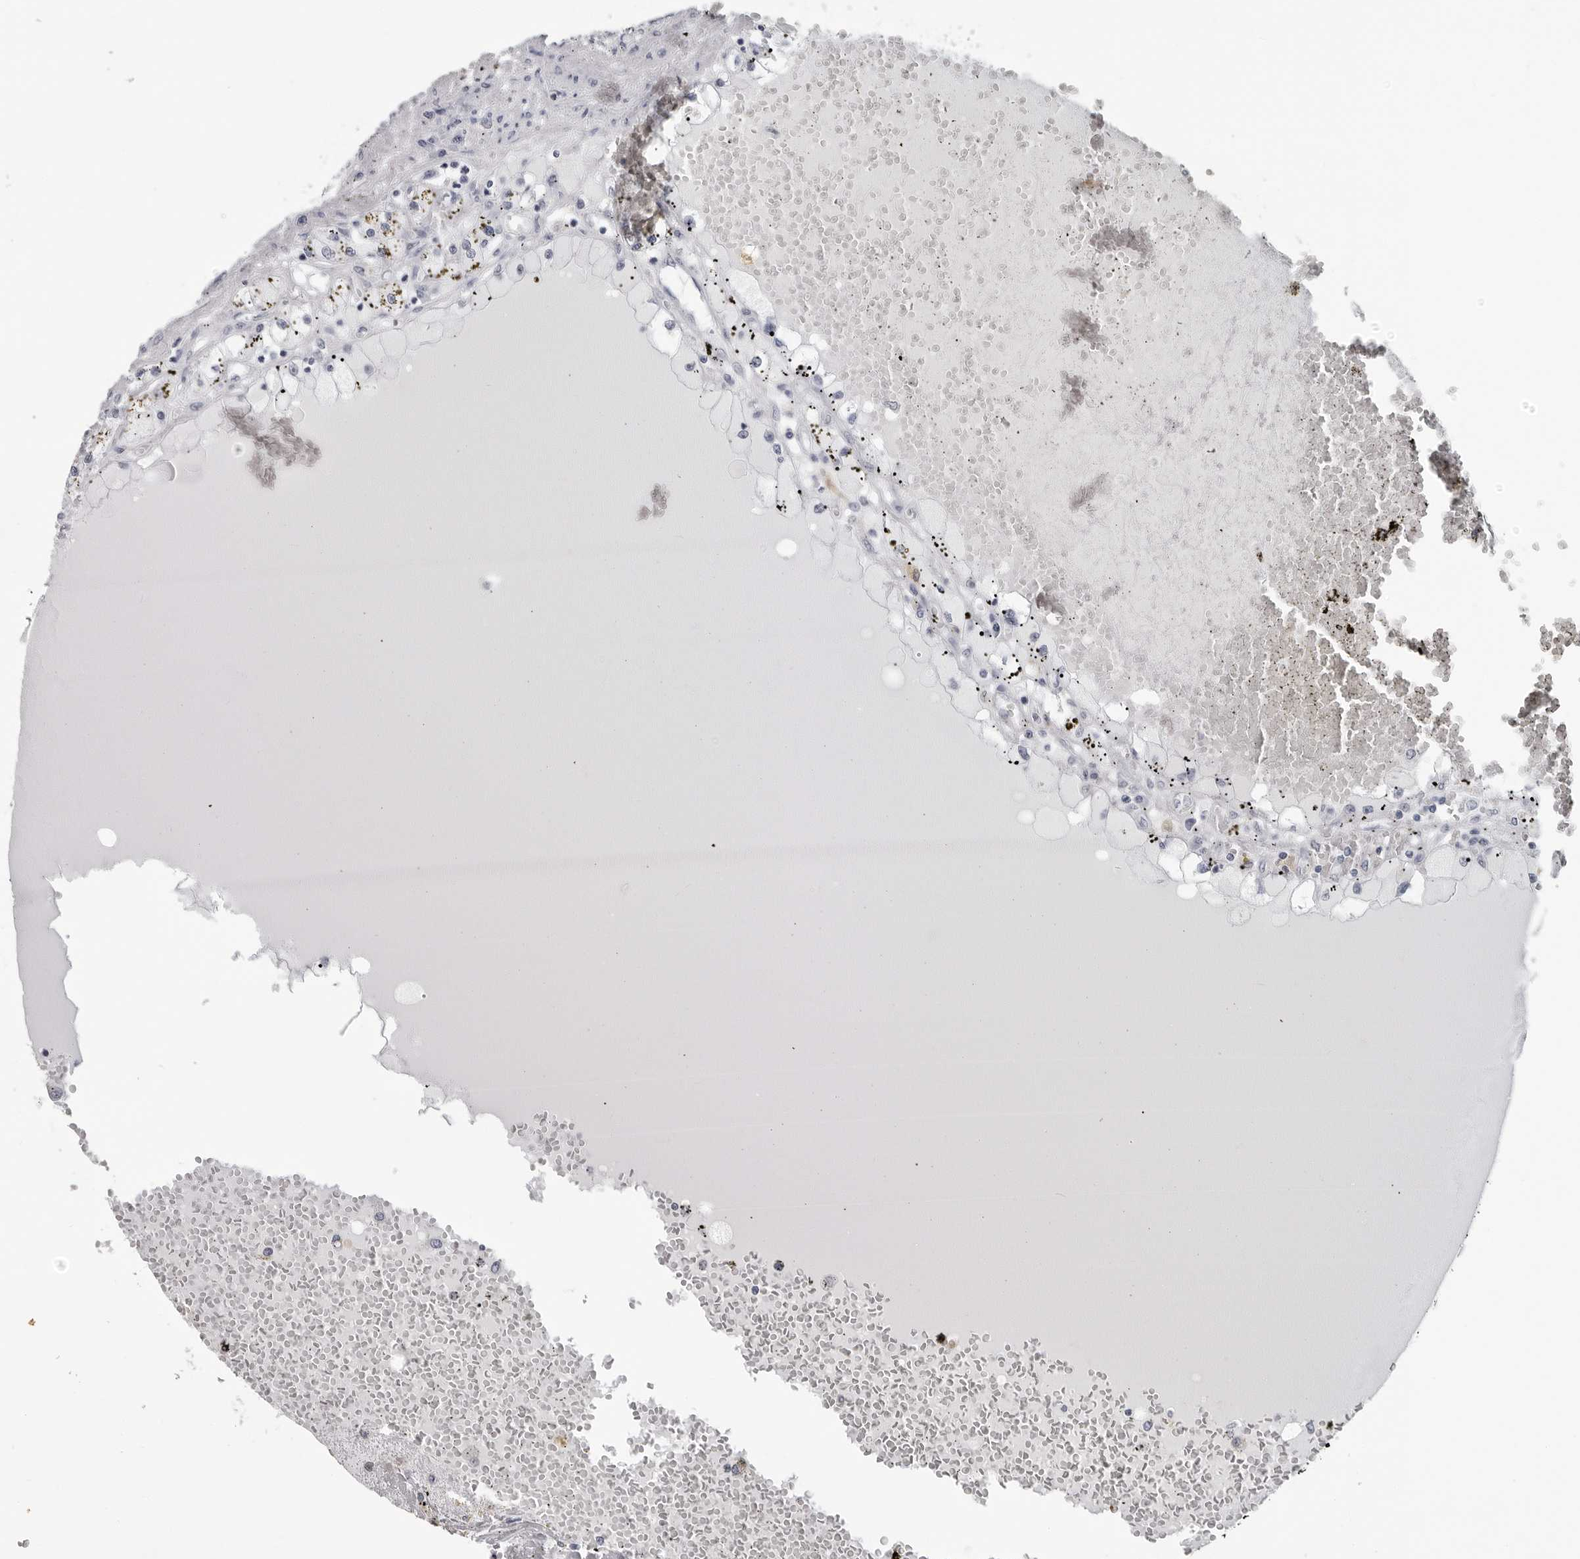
{"staining": {"intensity": "negative", "quantity": "none", "location": "none"}, "tissue": "renal cancer", "cell_type": "Tumor cells", "image_type": "cancer", "snomed": [{"axis": "morphology", "description": "Adenocarcinoma, NOS"}, {"axis": "topography", "description": "Kidney"}], "caption": "There is no significant positivity in tumor cells of adenocarcinoma (renal).", "gene": "OPLAH", "patient": {"sex": "male", "age": 56}}